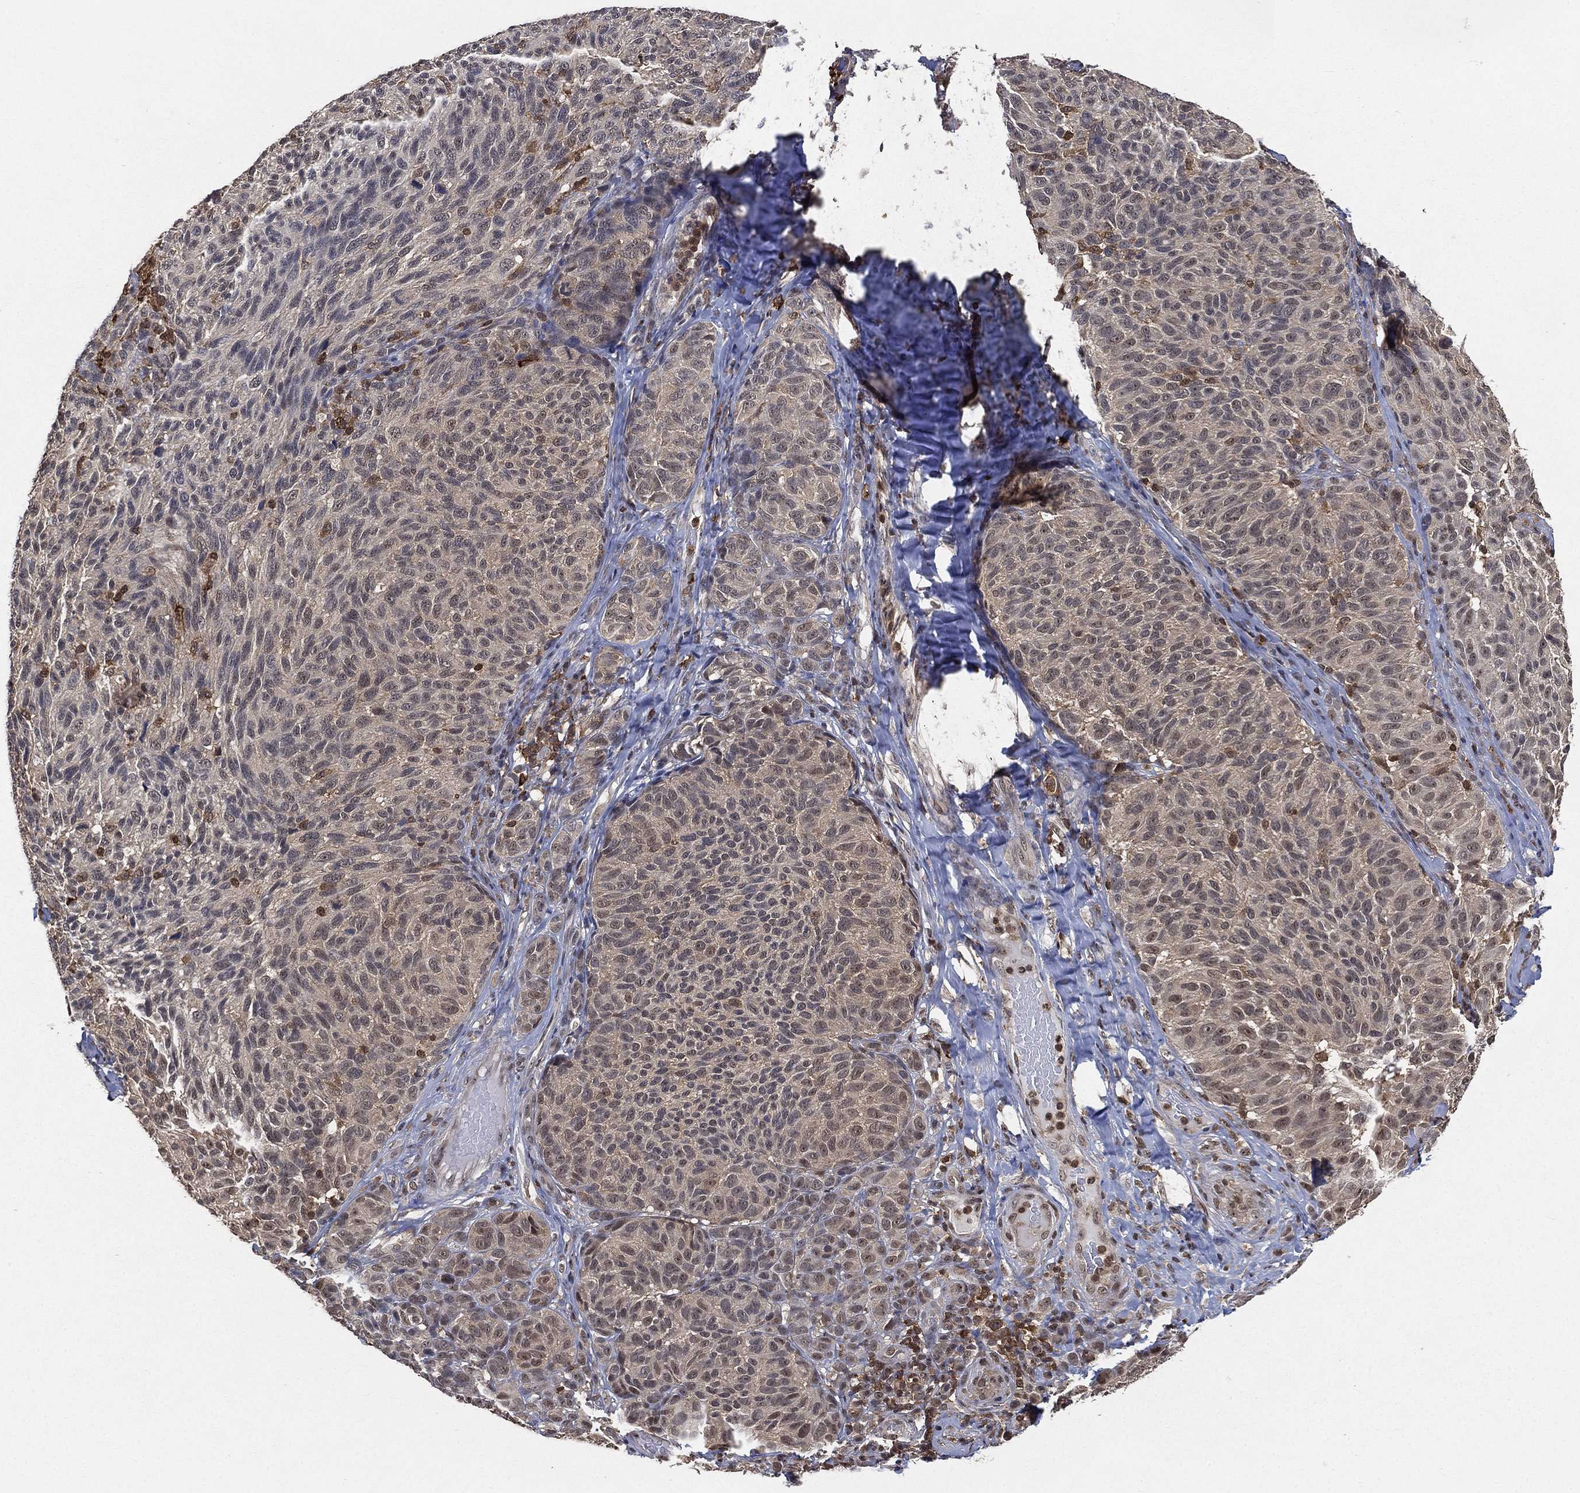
{"staining": {"intensity": "negative", "quantity": "none", "location": "none"}, "tissue": "melanoma", "cell_type": "Tumor cells", "image_type": "cancer", "snomed": [{"axis": "morphology", "description": "Malignant melanoma, NOS"}, {"axis": "topography", "description": "Skin"}], "caption": "The photomicrograph exhibits no staining of tumor cells in malignant melanoma.", "gene": "WDR26", "patient": {"sex": "female", "age": 73}}